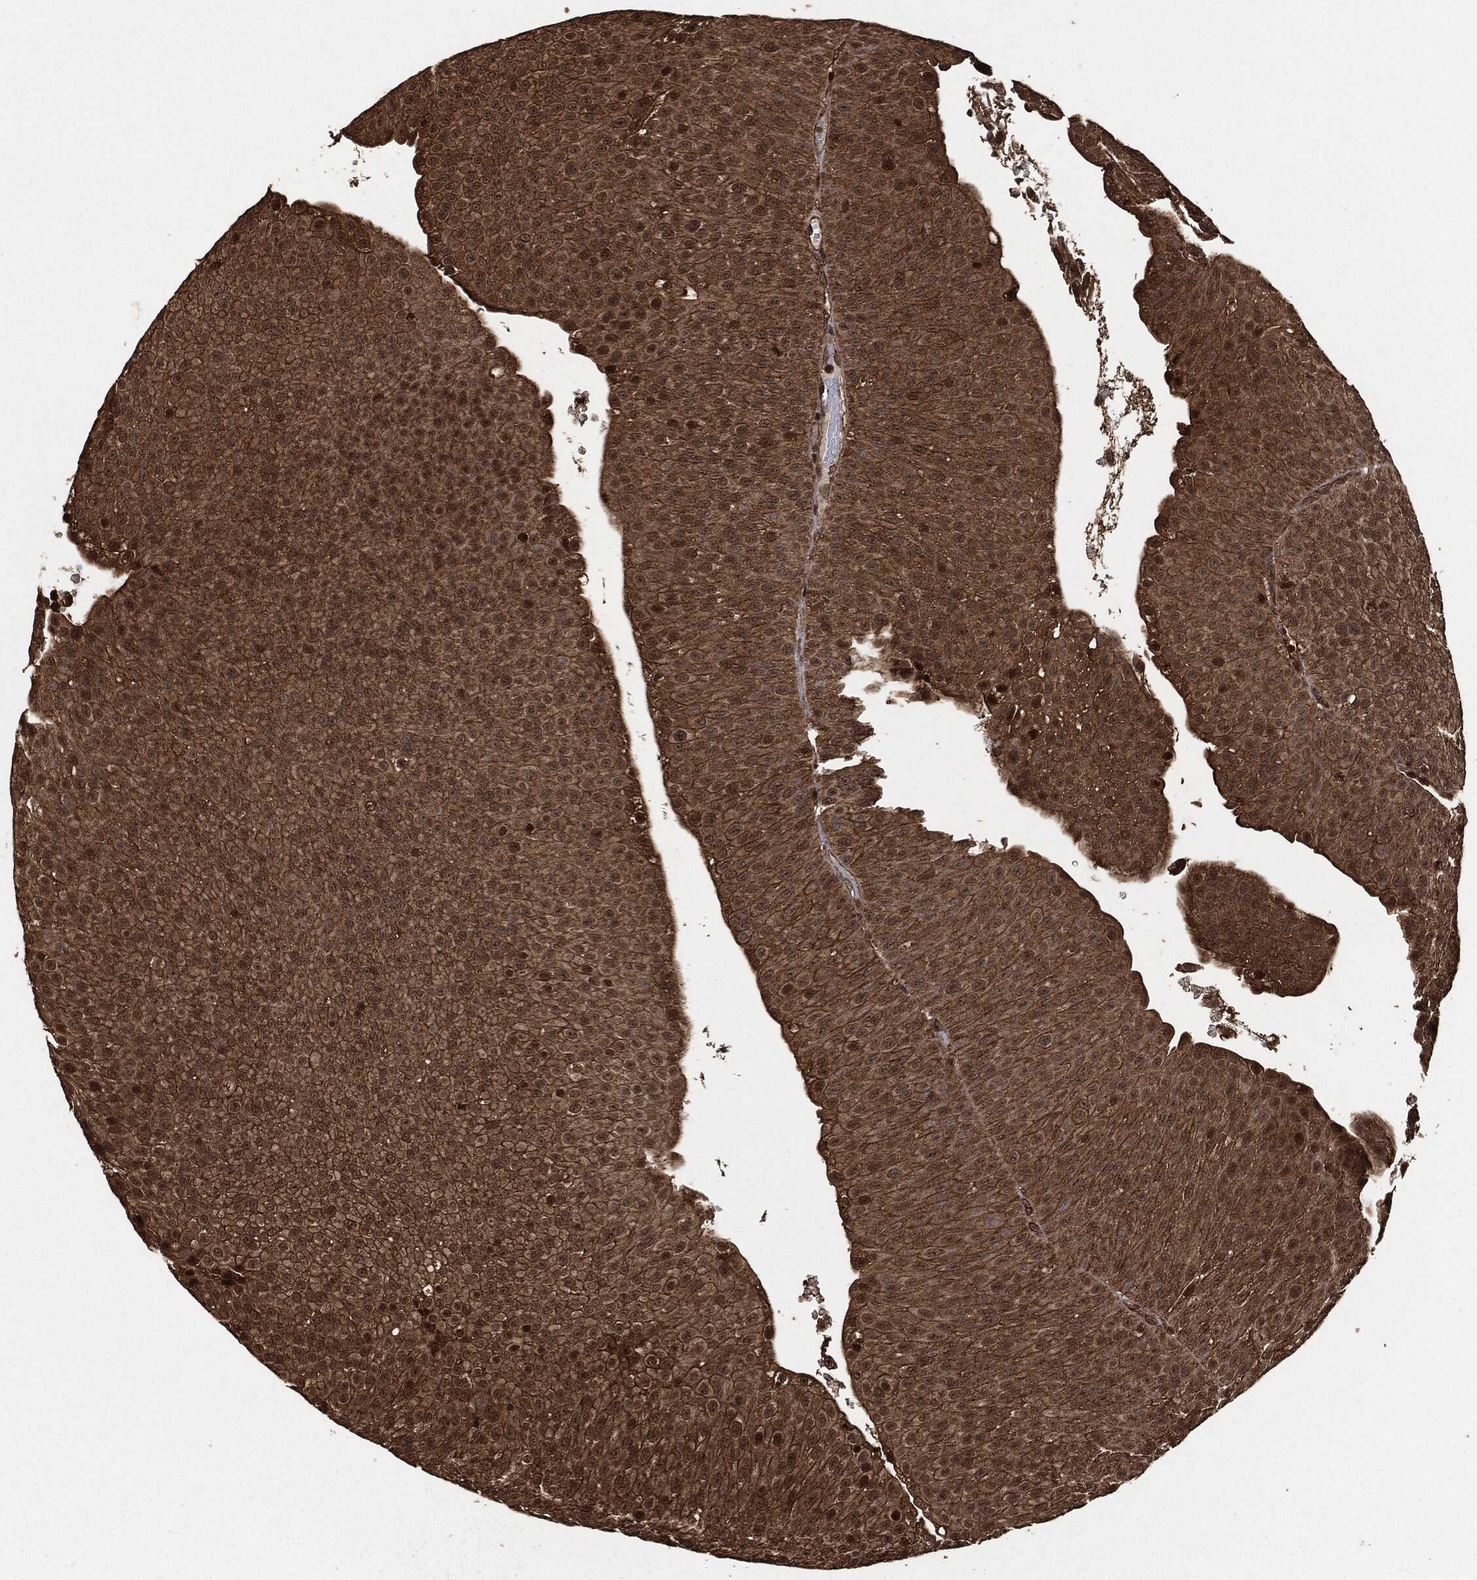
{"staining": {"intensity": "moderate", "quantity": ">75%", "location": "cytoplasmic/membranous"}, "tissue": "urothelial cancer", "cell_type": "Tumor cells", "image_type": "cancer", "snomed": [{"axis": "morphology", "description": "Urothelial carcinoma, Low grade"}, {"axis": "topography", "description": "Urinary bladder"}], "caption": "The immunohistochemical stain highlights moderate cytoplasmic/membranous staining in tumor cells of urothelial cancer tissue. The protein is stained brown, and the nuclei are stained in blue (DAB IHC with brightfield microscopy, high magnification).", "gene": "HRAS", "patient": {"sex": "male", "age": 65}}